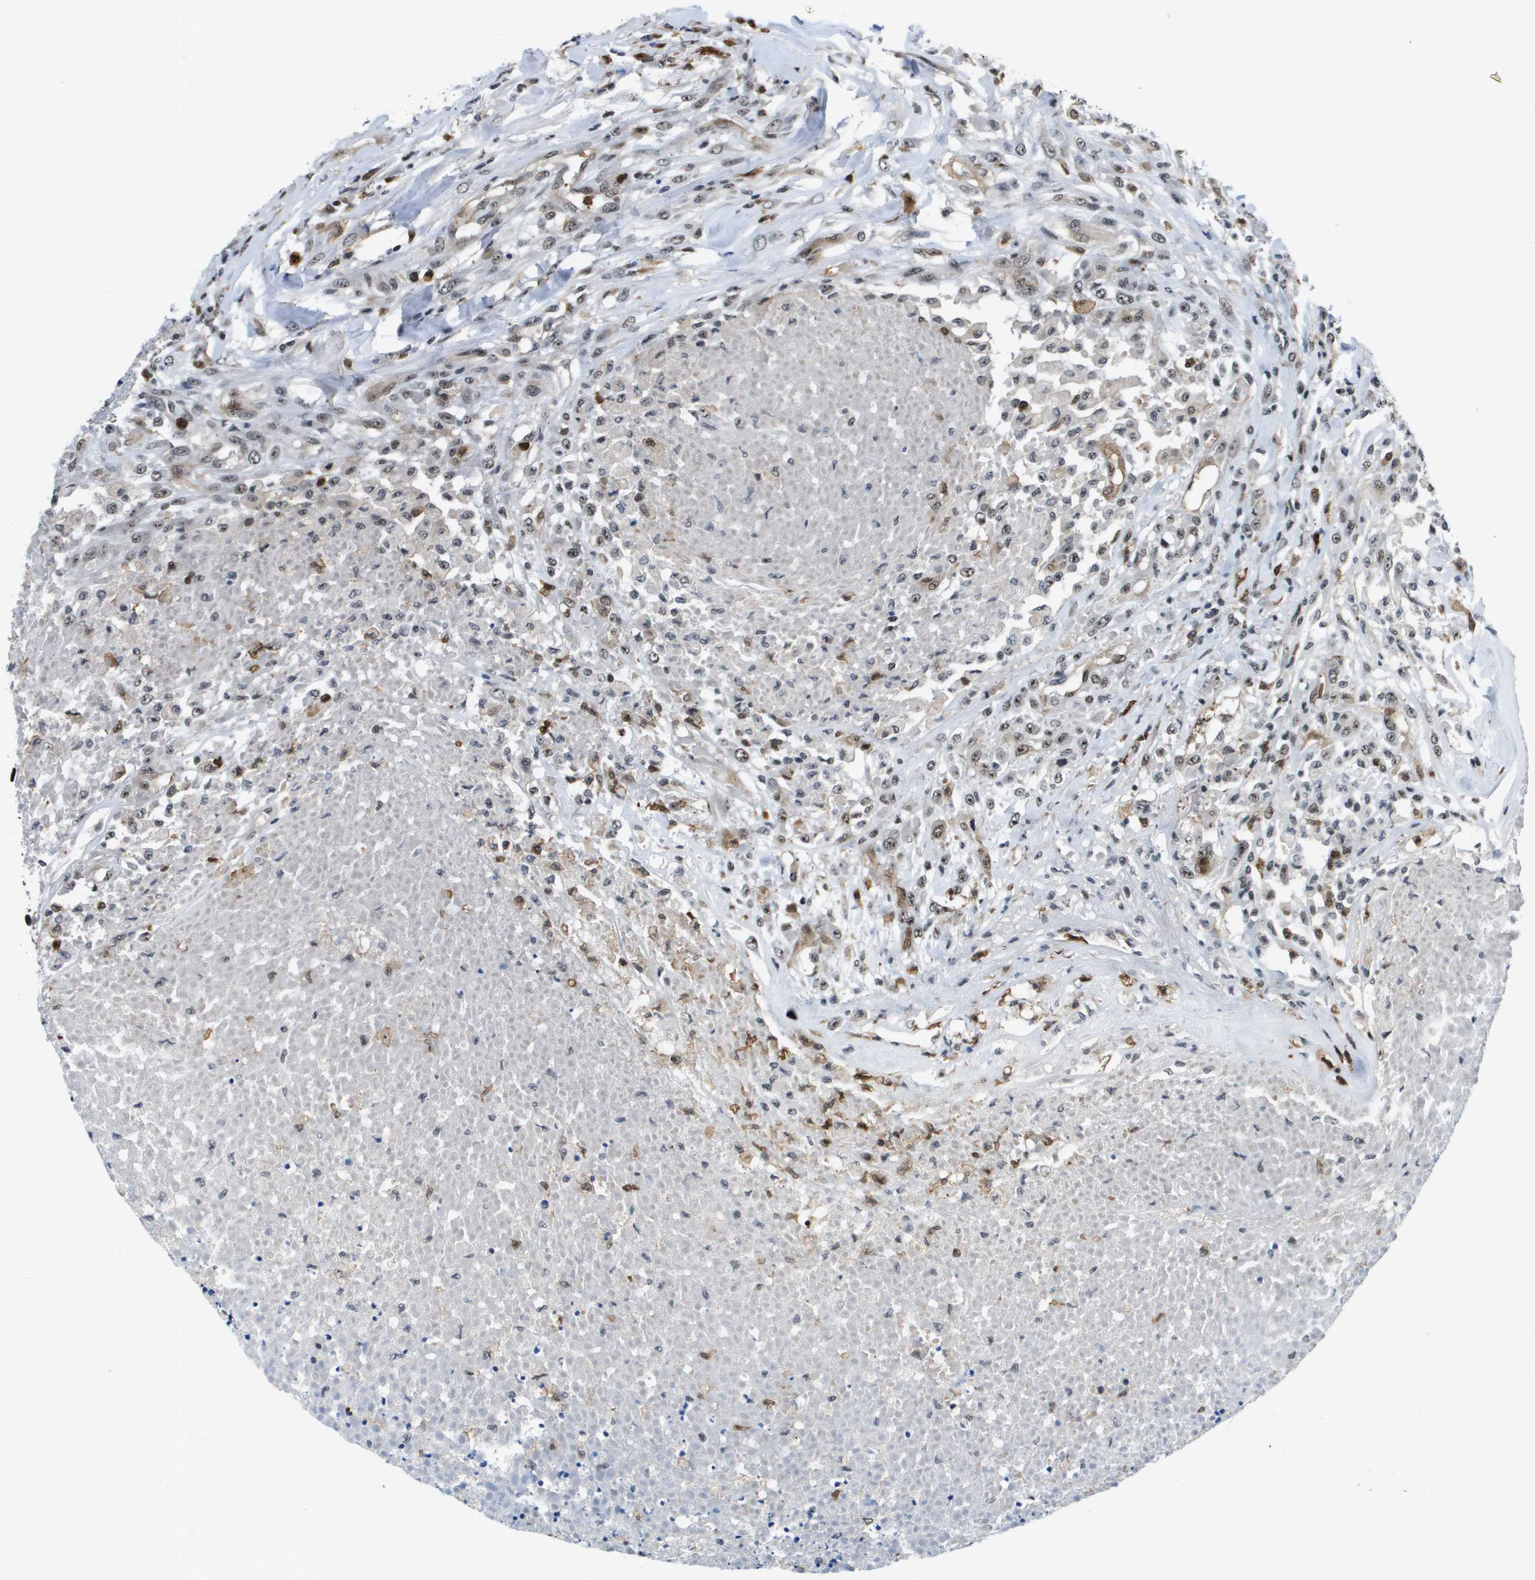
{"staining": {"intensity": "weak", "quantity": ">75%", "location": "nuclear"}, "tissue": "testis cancer", "cell_type": "Tumor cells", "image_type": "cancer", "snomed": [{"axis": "morphology", "description": "Seminoma, NOS"}, {"axis": "topography", "description": "Testis"}], "caption": "Tumor cells exhibit low levels of weak nuclear expression in about >75% of cells in seminoma (testis). (brown staining indicates protein expression, while blue staining denotes nuclei).", "gene": "EP400", "patient": {"sex": "male", "age": 59}}